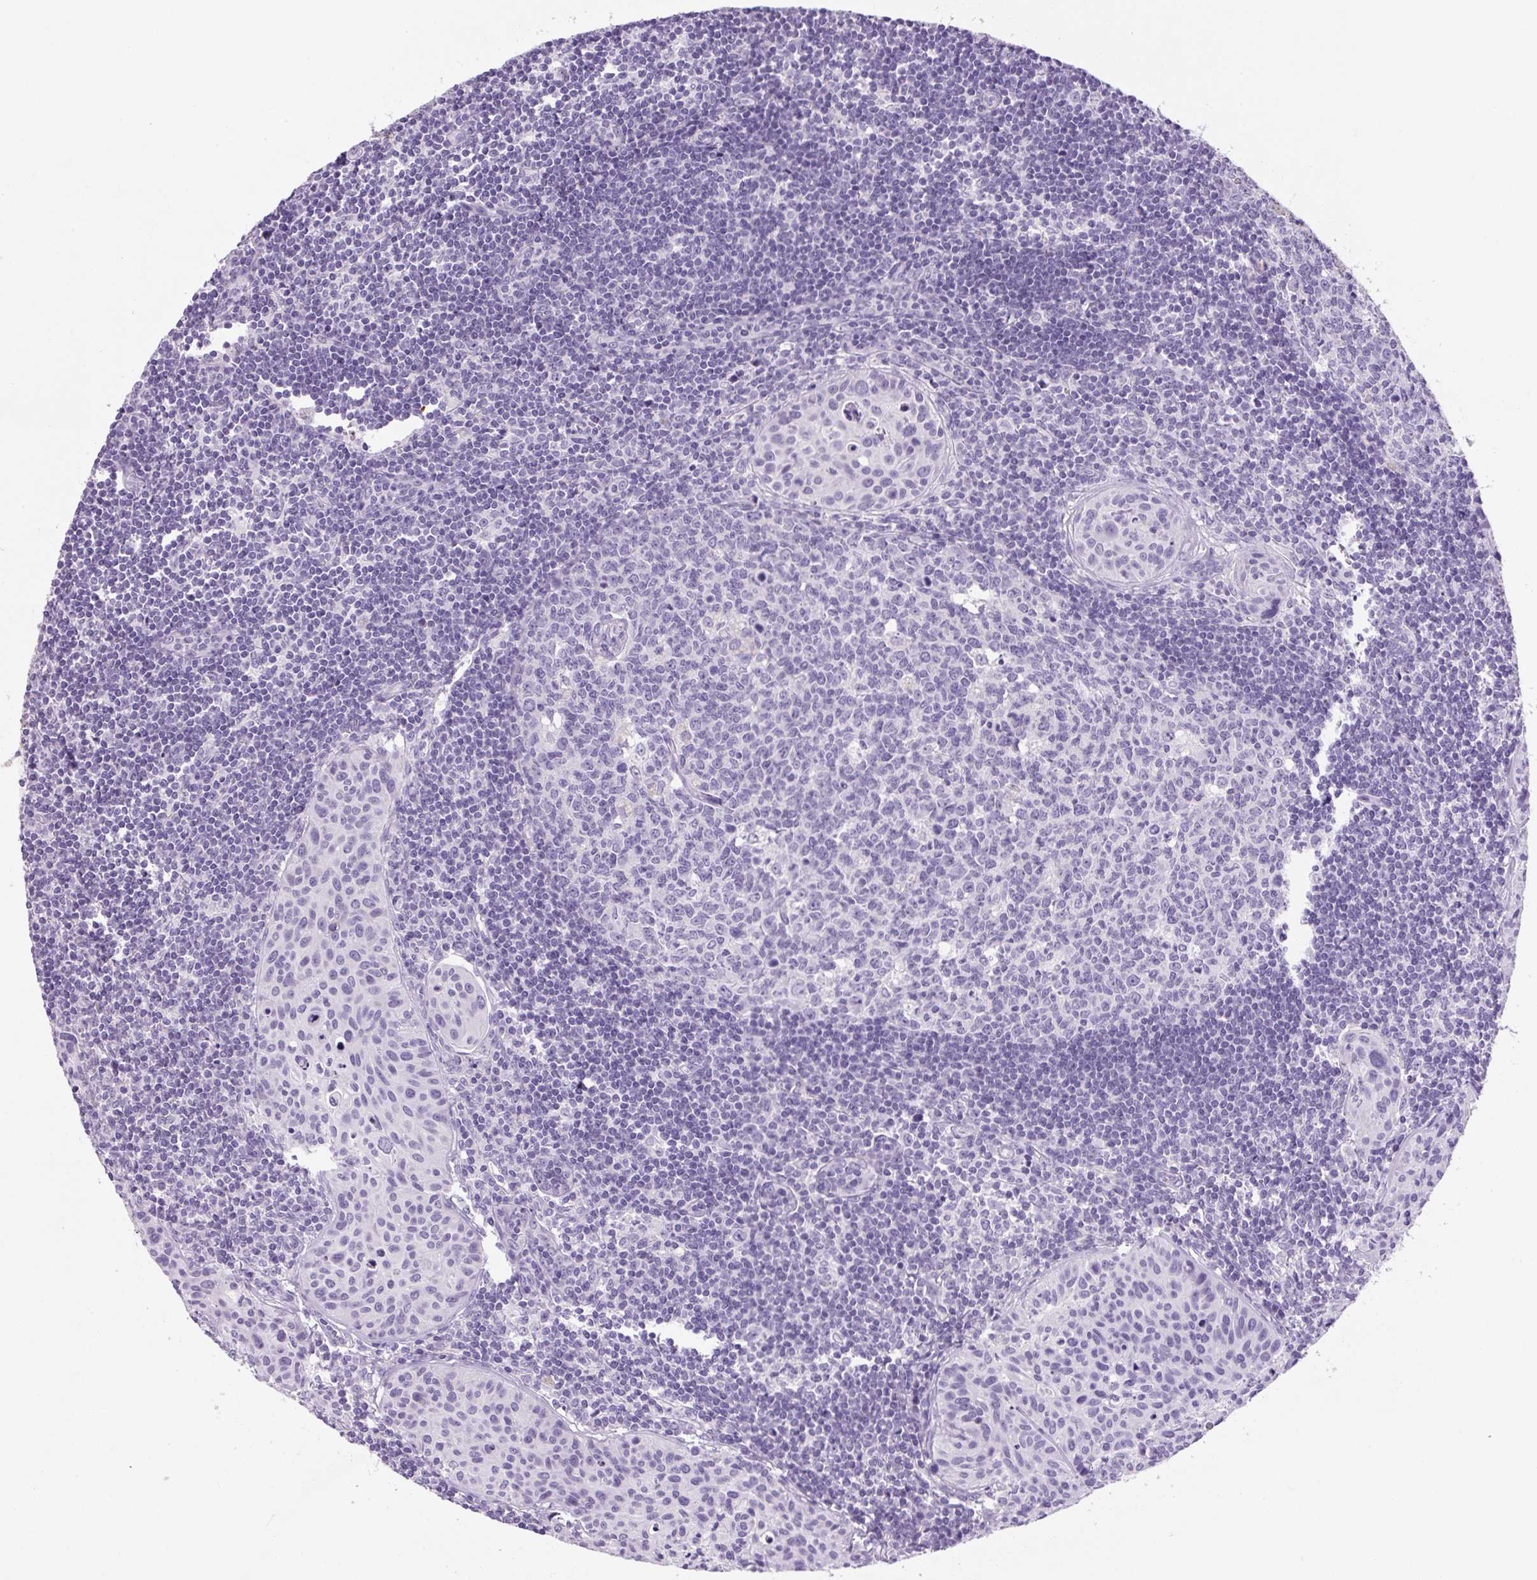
{"staining": {"intensity": "negative", "quantity": "none", "location": "none"}, "tissue": "lymph node", "cell_type": "Germinal center cells", "image_type": "normal", "snomed": [{"axis": "morphology", "description": "Normal tissue, NOS"}, {"axis": "topography", "description": "Lymph node"}], "caption": "An image of human lymph node is negative for staining in germinal center cells. The staining was performed using DAB (3,3'-diaminobenzidine) to visualize the protein expression in brown, while the nuclei were stained in blue with hematoxylin (Magnification: 20x).", "gene": "CHGA", "patient": {"sex": "female", "age": 29}}